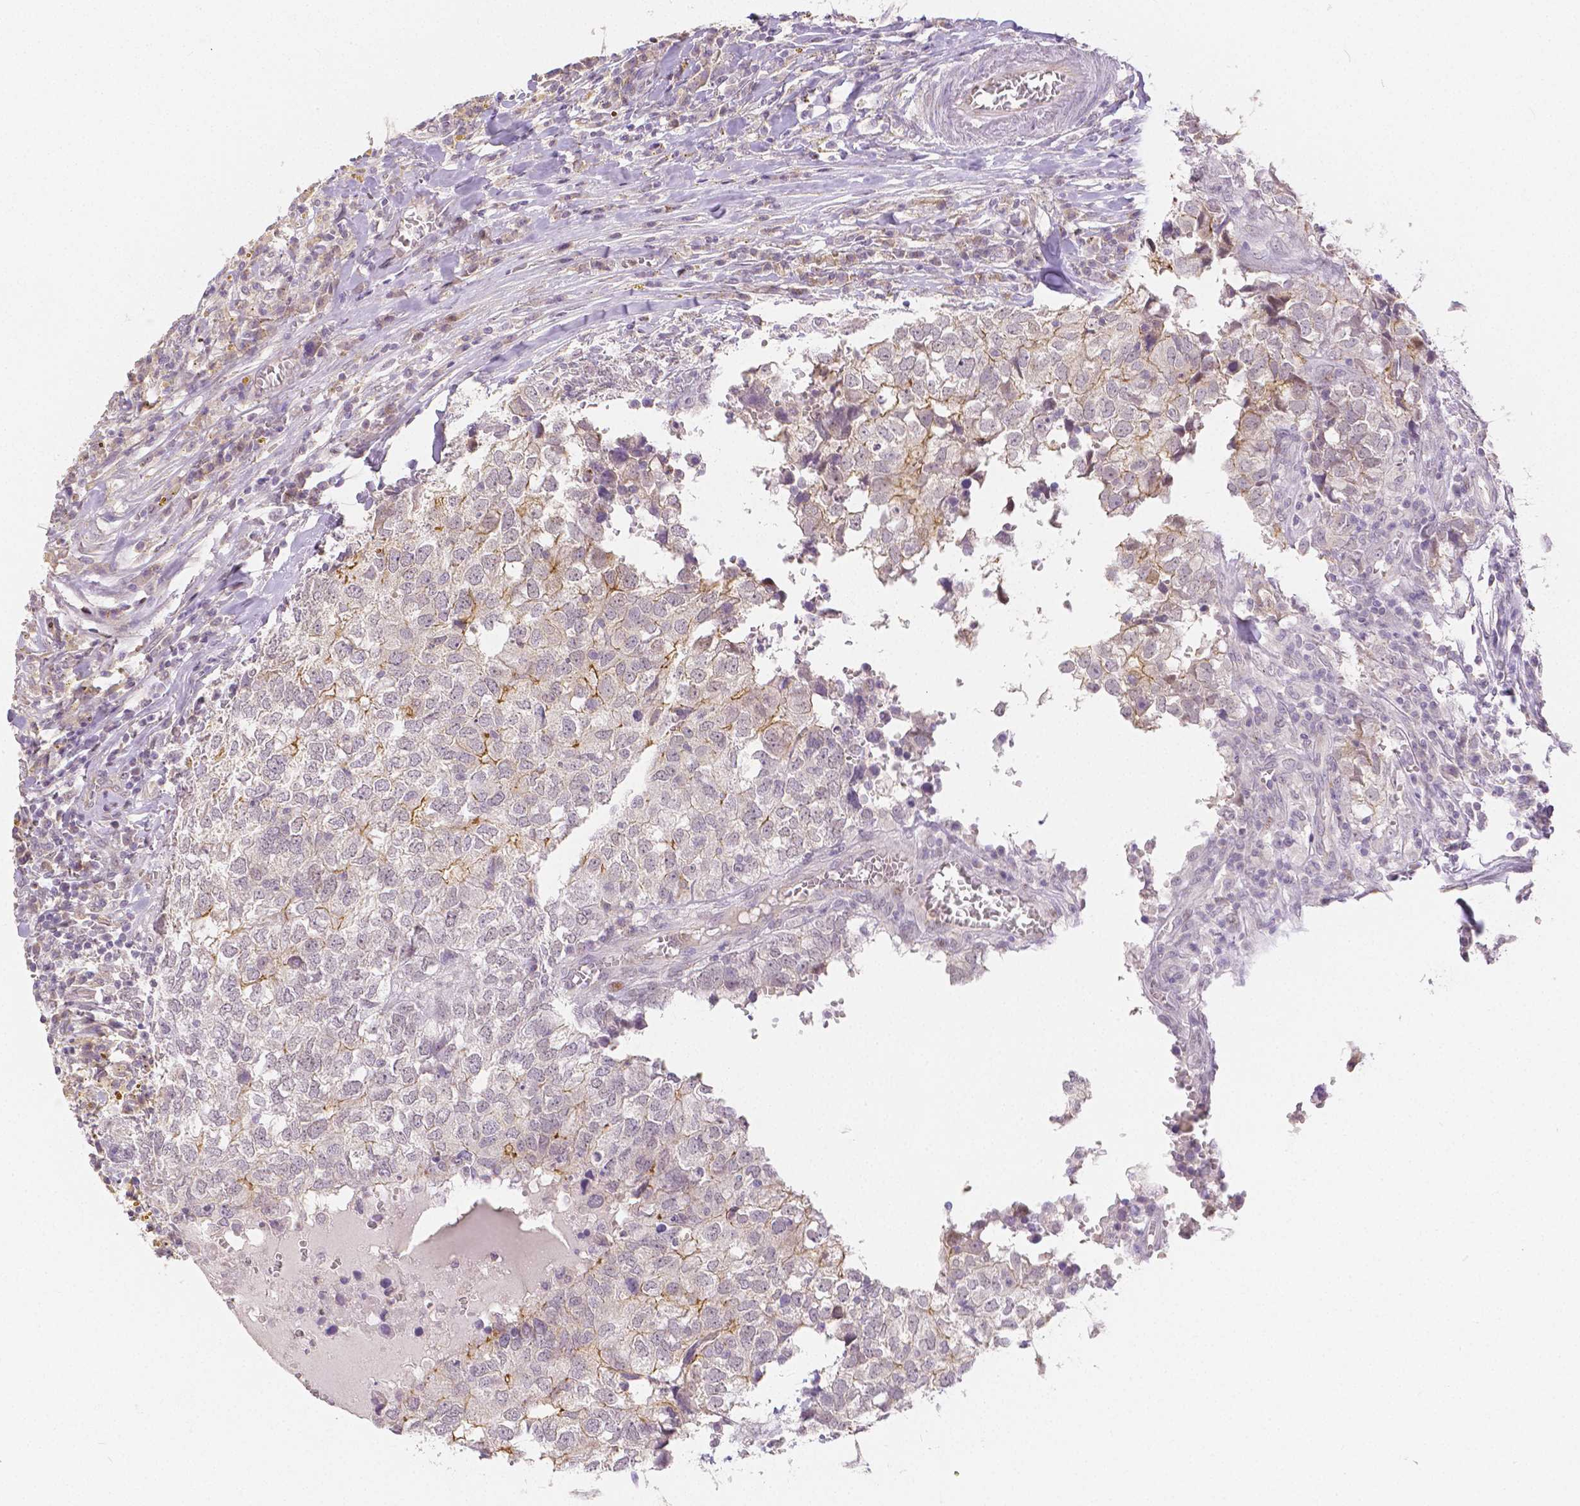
{"staining": {"intensity": "moderate", "quantity": "<25%", "location": "cytoplasmic/membranous"}, "tissue": "breast cancer", "cell_type": "Tumor cells", "image_type": "cancer", "snomed": [{"axis": "morphology", "description": "Duct carcinoma"}, {"axis": "topography", "description": "Breast"}], "caption": "Breast cancer was stained to show a protein in brown. There is low levels of moderate cytoplasmic/membranous staining in about <25% of tumor cells. Using DAB (brown) and hematoxylin (blue) stains, captured at high magnification using brightfield microscopy.", "gene": "OCLN", "patient": {"sex": "female", "age": 30}}